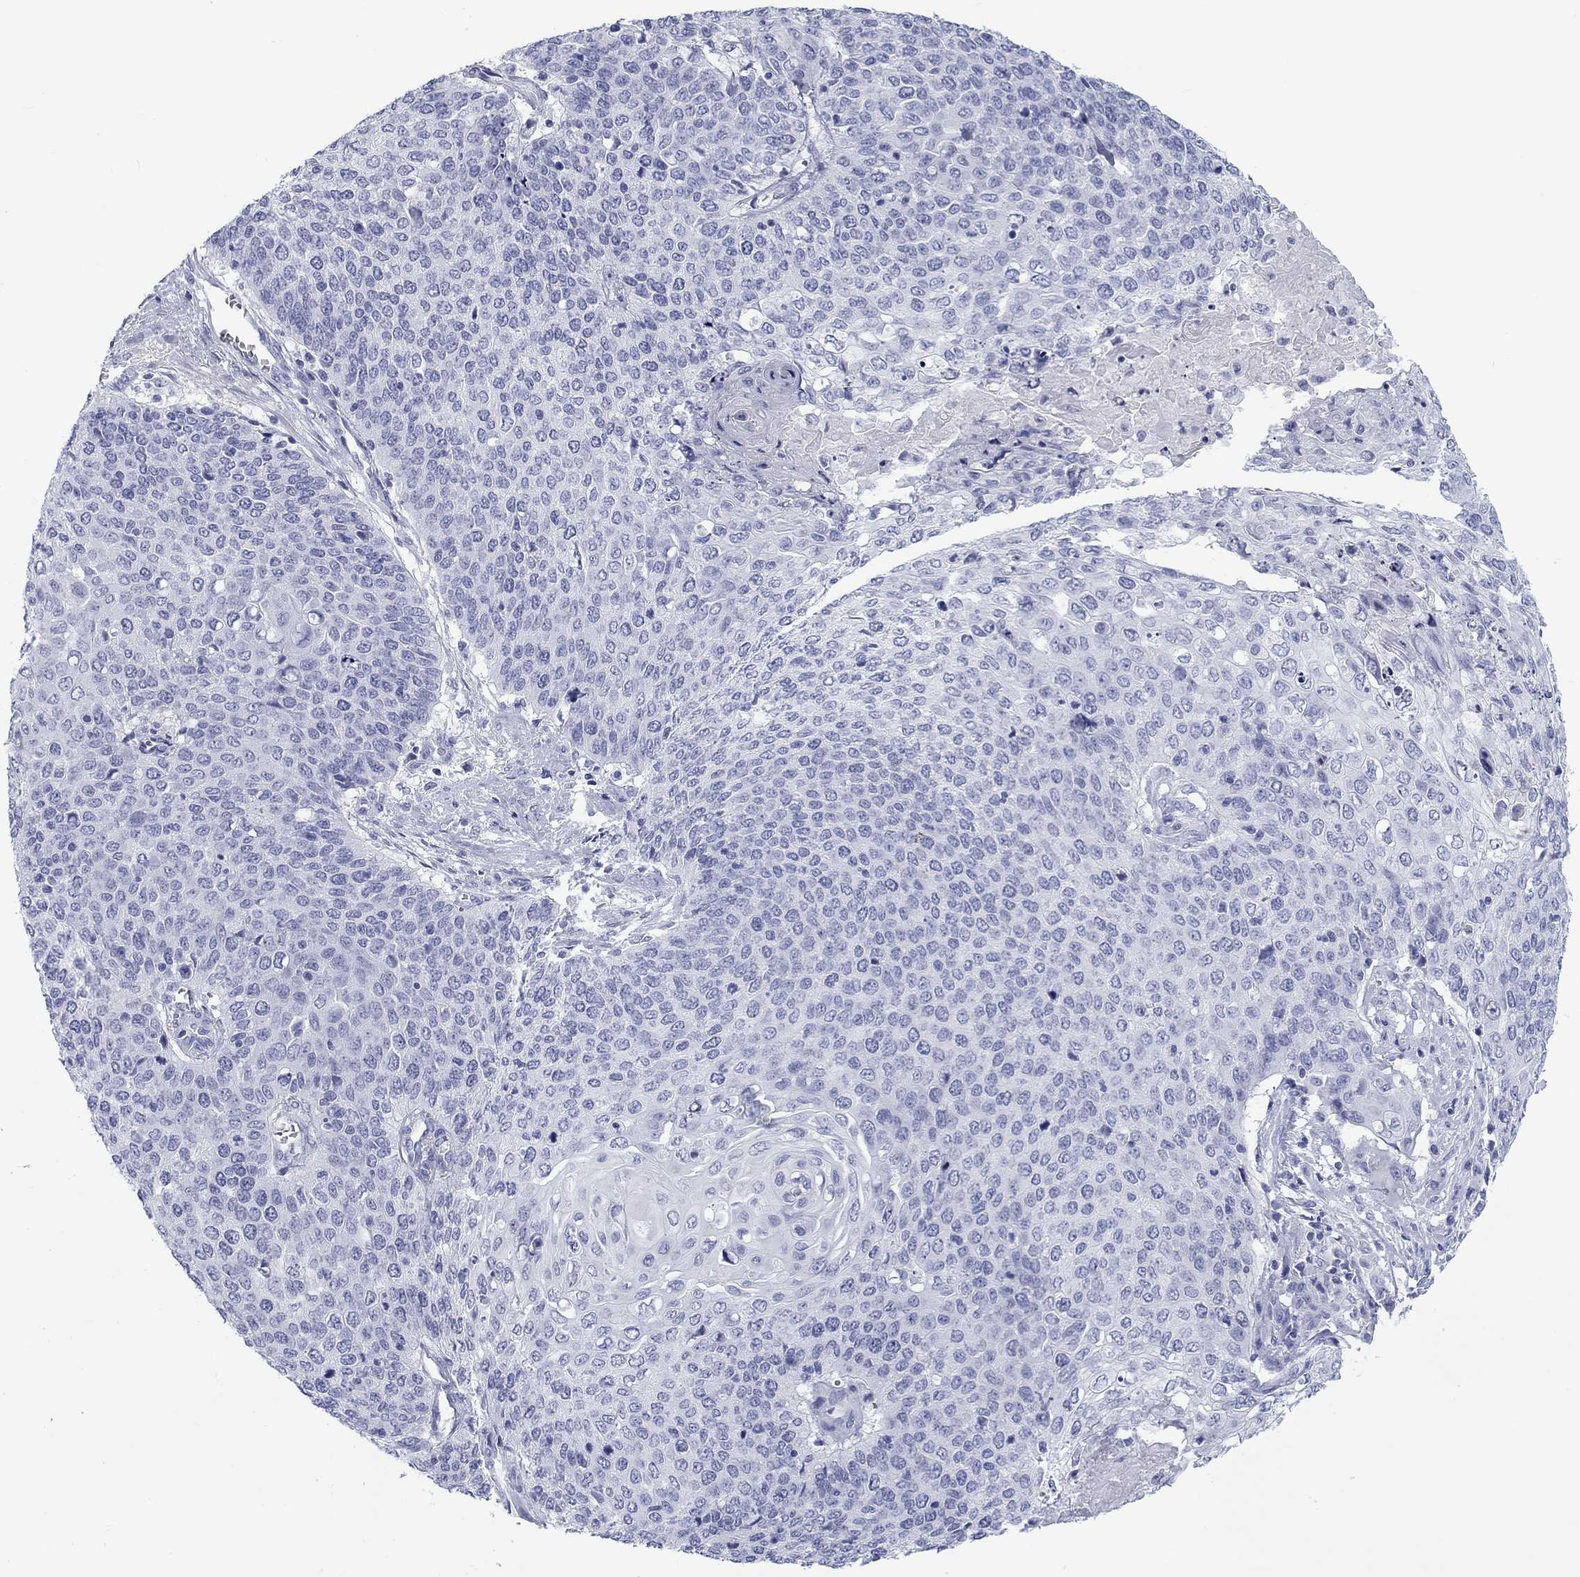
{"staining": {"intensity": "negative", "quantity": "none", "location": "none"}, "tissue": "cervical cancer", "cell_type": "Tumor cells", "image_type": "cancer", "snomed": [{"axis": "morphology", "description": "Squamous cell carcinoma, NOS"}, {"axis": "topography", "description": "Cervix"}], "caption": "Micrograph shows no significant protein staining in tumor cells of cervical squamous cell carcinoma. (DAB (3,3'-diaminobenzidine) IHC, high magnification).", "gene": "CALB1", "patient": {"sex": "female", "age": 39}}